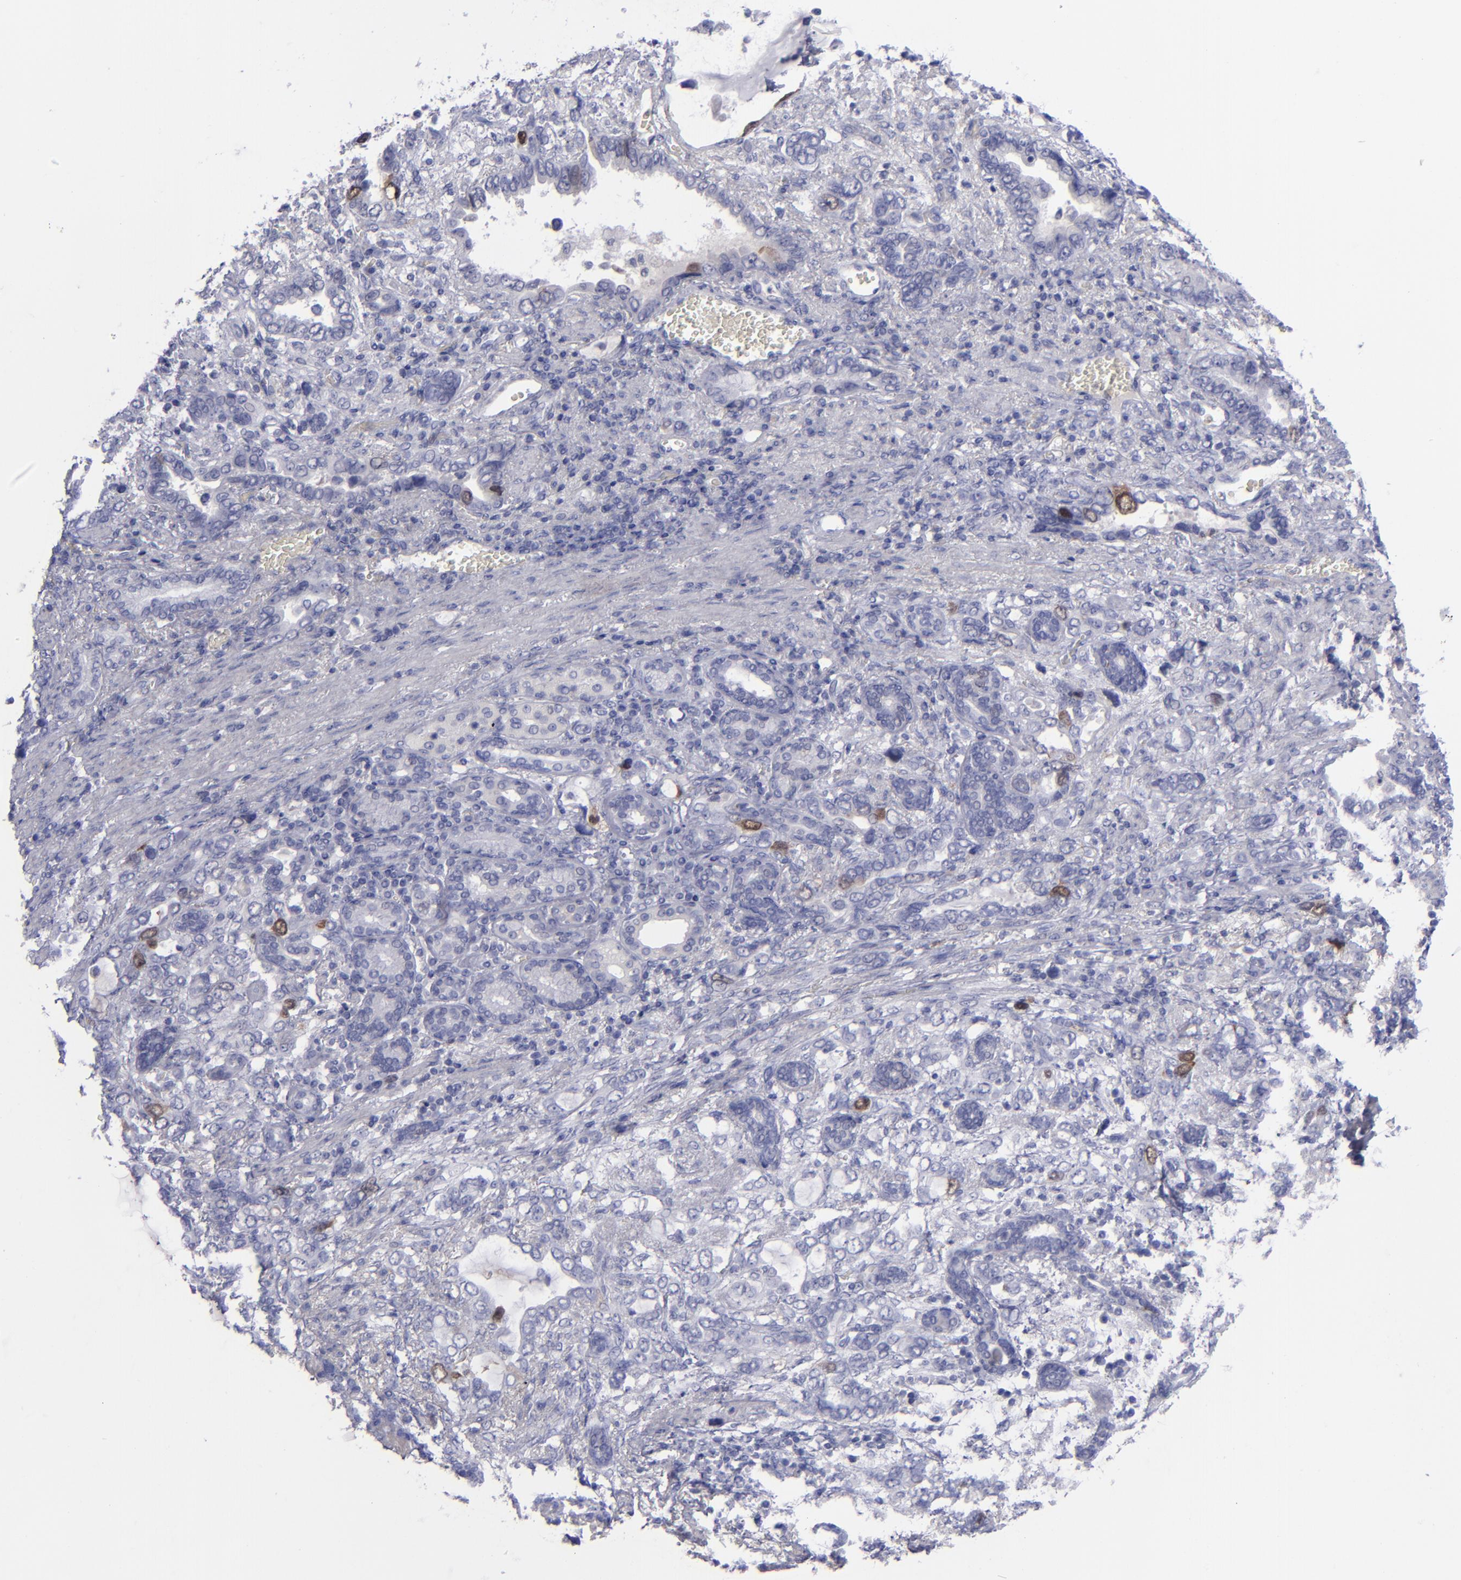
{"staining": {"intensity": "moderate", "quantity": "<25%", "location": "nuclear"}, "tissue": "stomach cancer", "cell_type": "Tumor cells", "image_type": "cancer", "snomed": [{"axis": "morphology", "description": "Adenocarcinoma, NOS"}, {"axis": "topography", "description": "Stomach"}], "caption": "Tumor cells display moderate nuclear expression in approximately <25% of cells in adenocarcinoma (stomach). (brown staining indicates protein expression, while blue staining denotes nuclei).", "gene": "AURKA", "patient": {"sex": "male", "age": 78}}